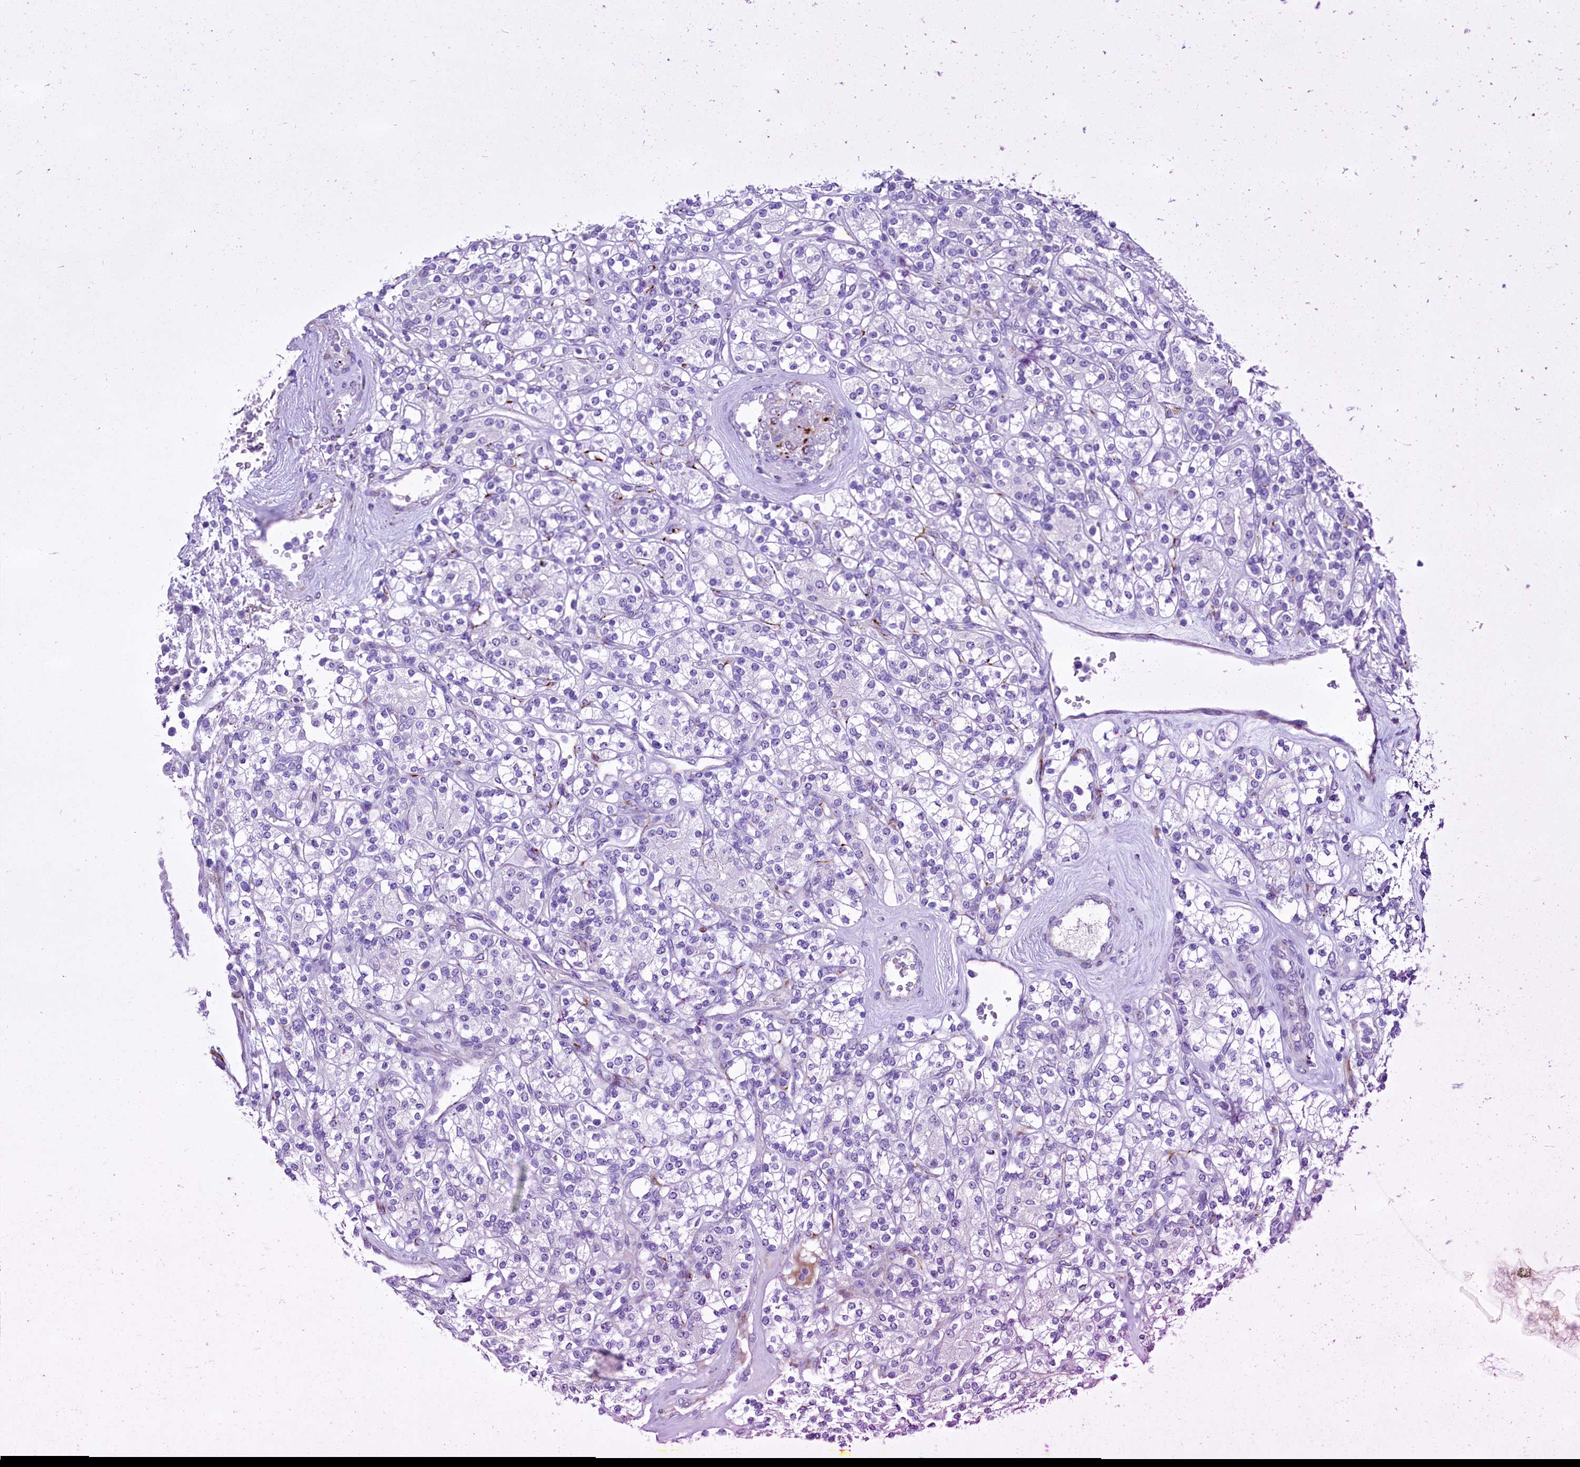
{"staining": {"intensity": "negative", "quantity": "none", "location": "none"}, "tissue": "renal cancer", "cell_type": "Tumor cells", "image_type": "cancer", "snomed": [{"axis": "morphology", "description": "Adenocarcinoma, NOS"}, {"axis": "topography", "description": "Kidney"}], "caption": "Renal cancer was stained to show a protein in brown. There is no significant positivity in tumor cells.", "gene": "SH3TC2", "patient": {"sex": "male", "age": 77}}